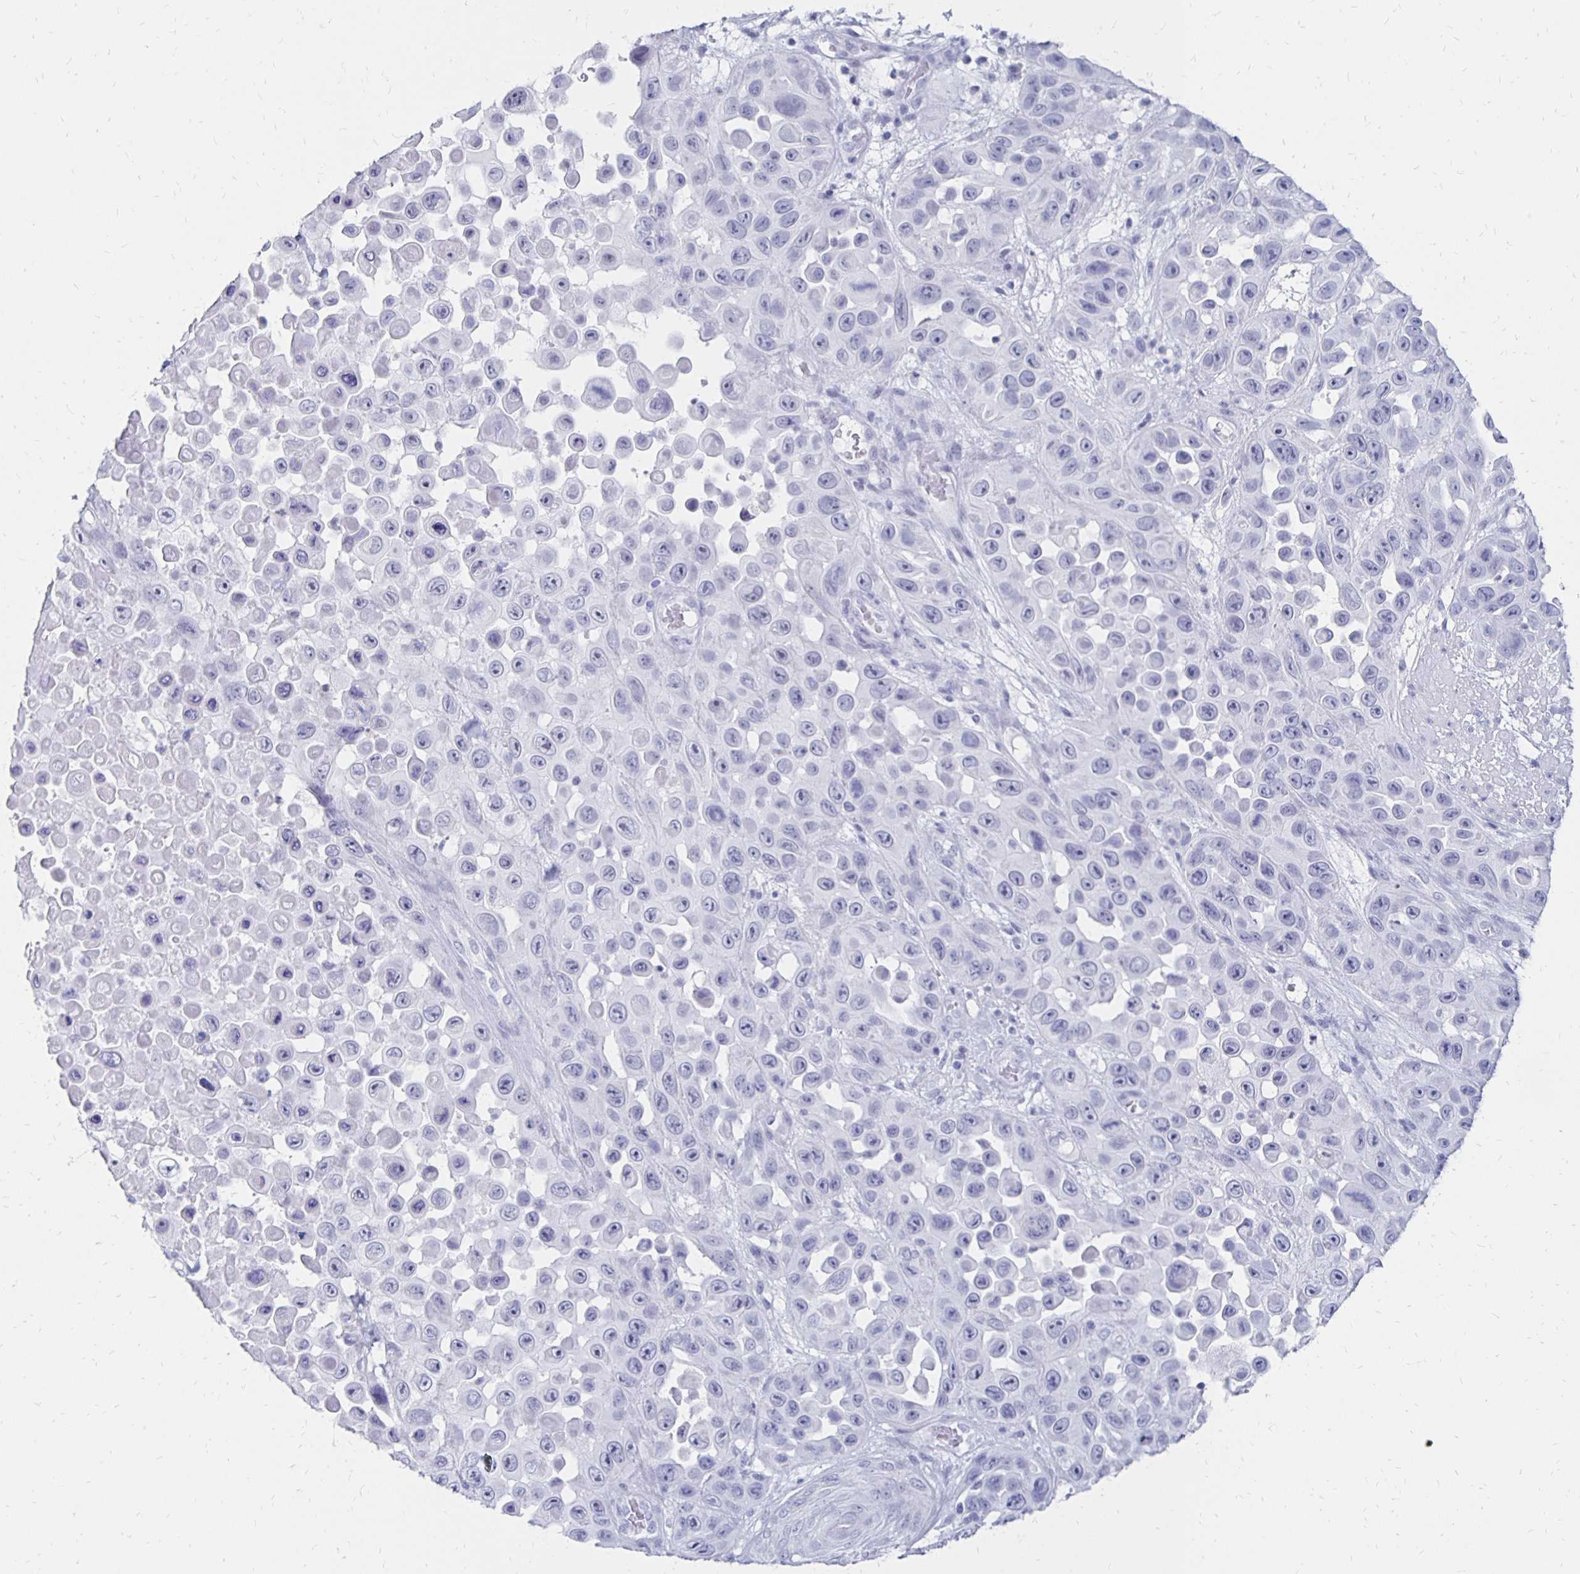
{"staining": {"intensity": "negative", "quantity": "none", "location": "none"}, "tissue": "skin cancer", "cell_type": "Tumor cells", "image_type": "cancer", "snomed": [{"axis": "morphology", "description": "Squamous cell carcinoma, NOS"}, {"axis": "topography", "description": "Skin"}], "caption": "Skin cancer (squamous cell carcinoma) was stained to show a protein in brown. There is no significant expression in tumor cells.", "gene": "SYT2", "patient": {"sex": "male", "age": 81}}